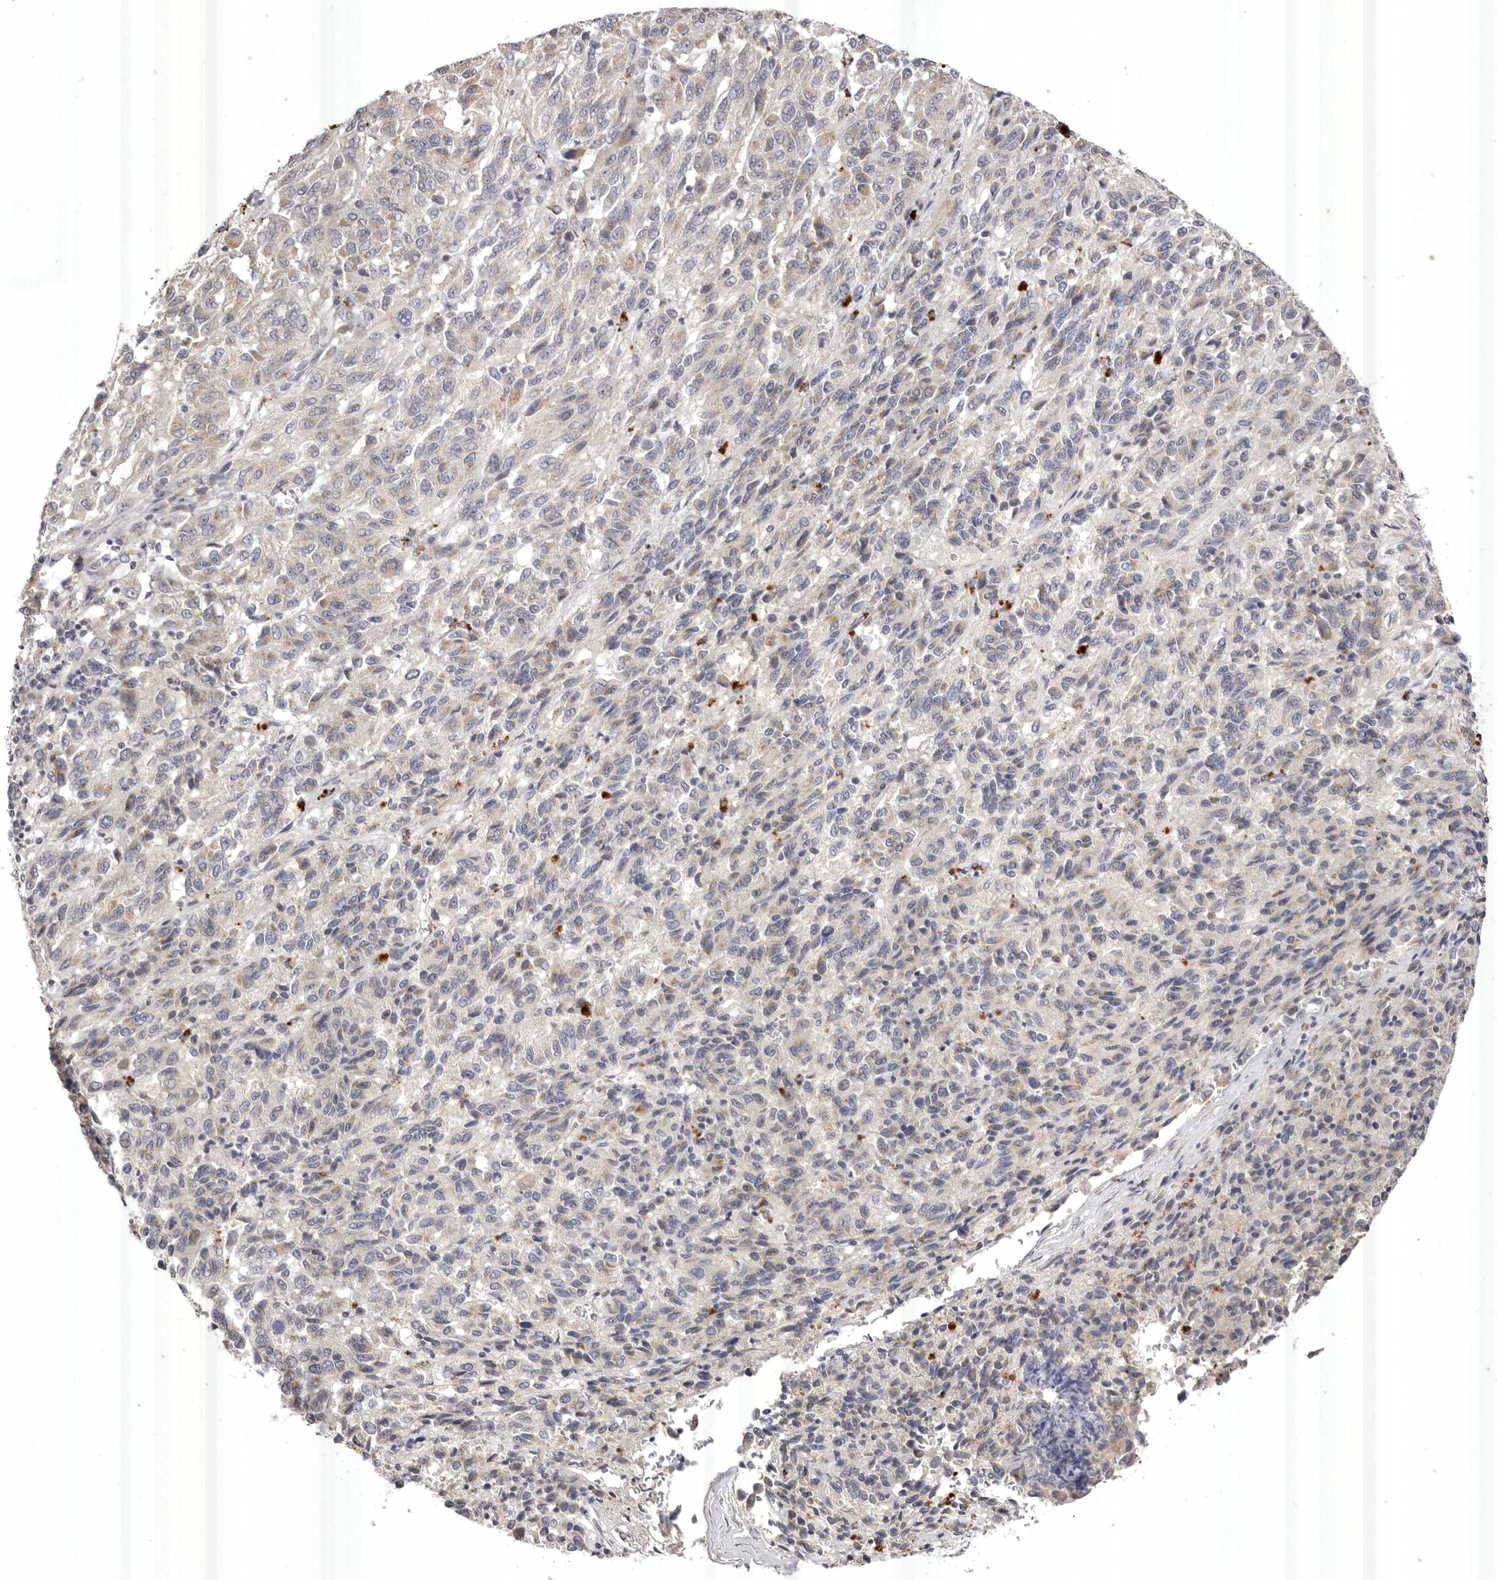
{"staining": {"intensity": "negative", "quantity": "none", "location": "none"}, "tissue": "melanoma", "cell_type": "Tumor cells", "image_type": "cancer", "snomed": [{"axis": "morphology", "description": "Malignant melanoma, Metastatic site"}, {"axis": "topography", "description": "Lung"}], "caption": "There is no significant staining in tumor cells of melanoma.", "gene": "USP24", "patient": {"sex": "male", "age": 64}}